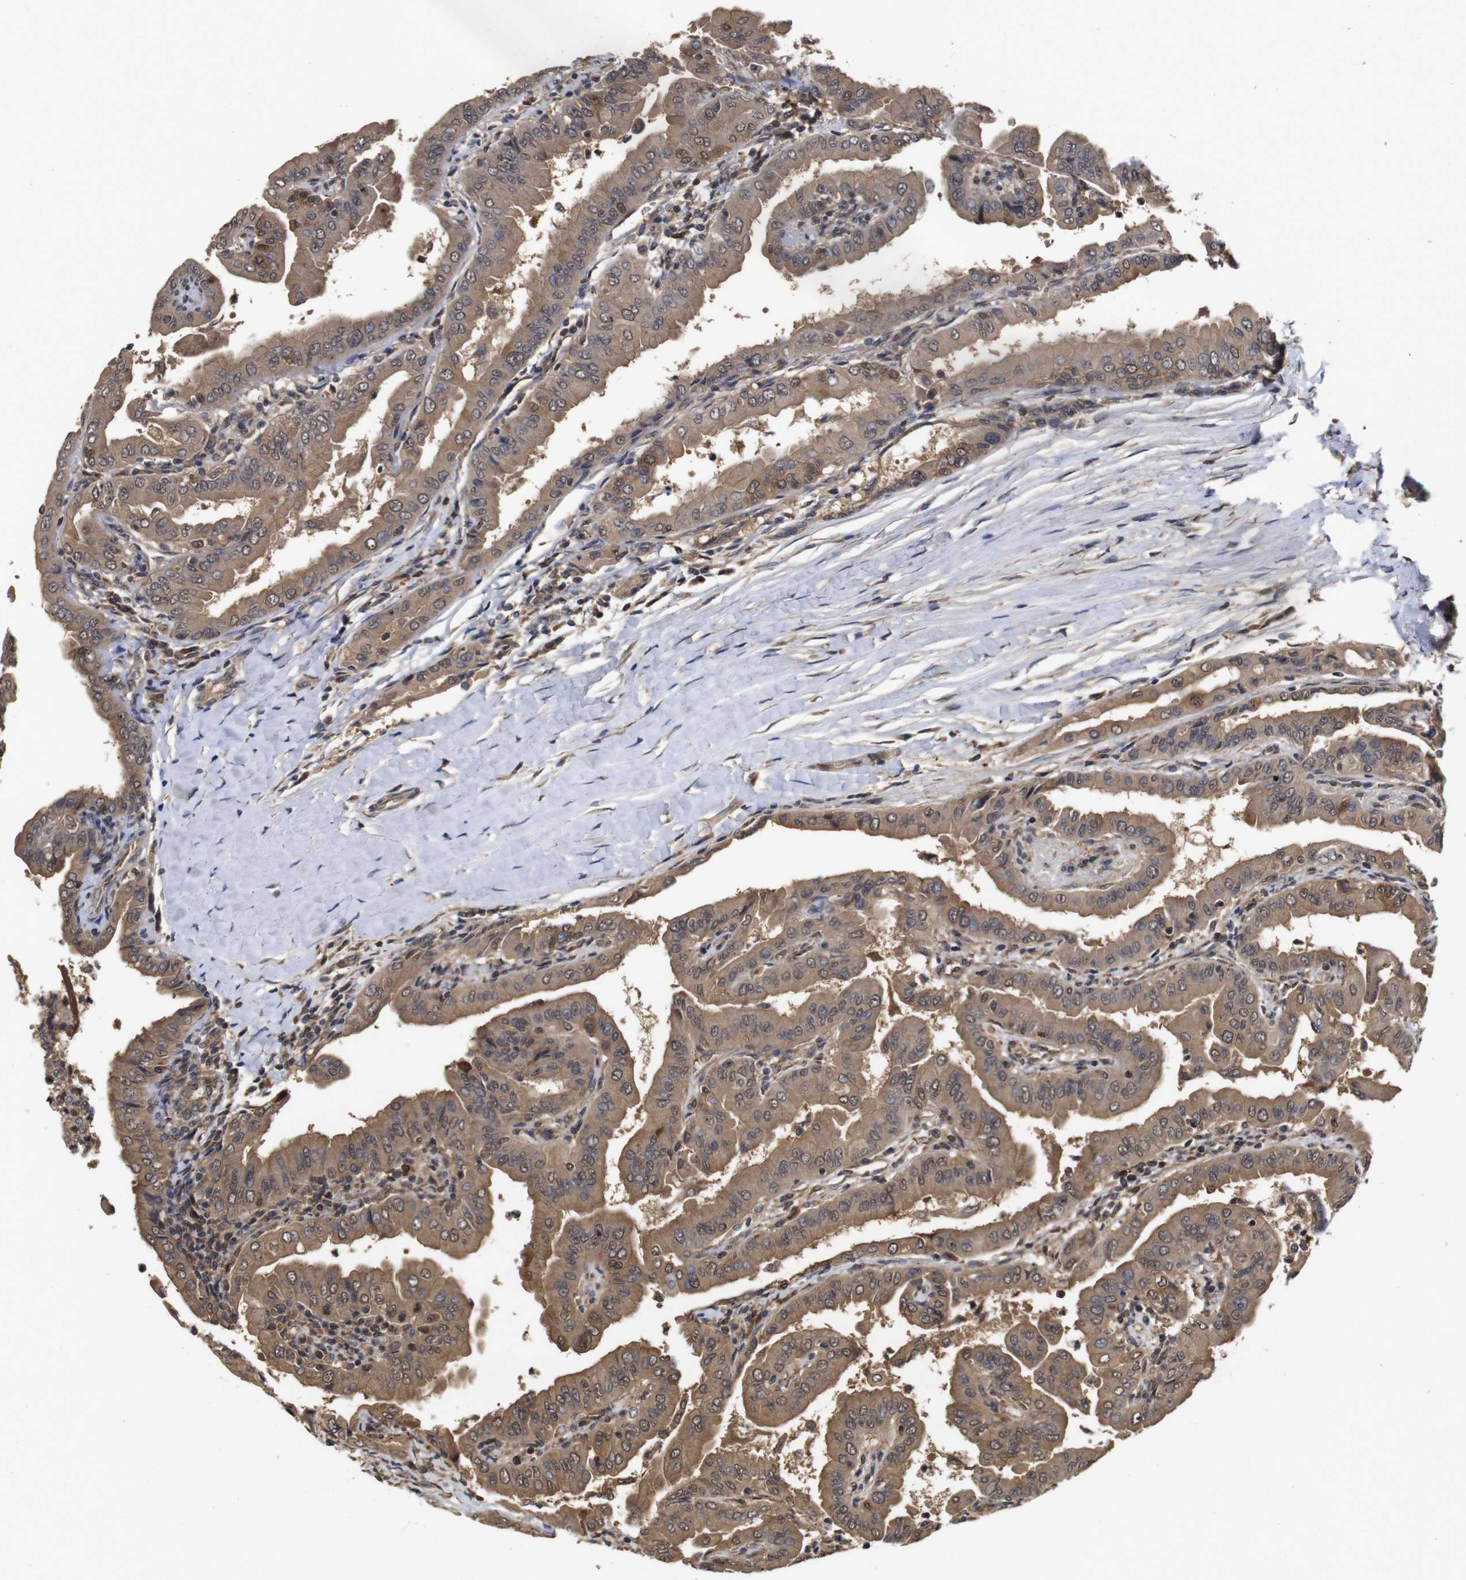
{"staining": {"intensity": "moderate", "quantity": ">75%", "location": "cytoplasmic/membranous,nuclear"}, "tissue": "thyroid cancer", "cell_type": "Tumor cells", "image_type": "cancer", "snomed": [{"axis": "morphology", "description": "Papillary adenocarcinoma, NOS"}, {"axis": "topography", "description": "Thyroid gland"}], "caption": "This histopathology image shows immunohistochemistry staining of human thyroid cancer, with medium moderate cytoplasmic/membranous and nuclear expression in approximately >75% of tumor cells.", "gene": "SUMO3", "patient": {"sex": "male", "age": 33}}